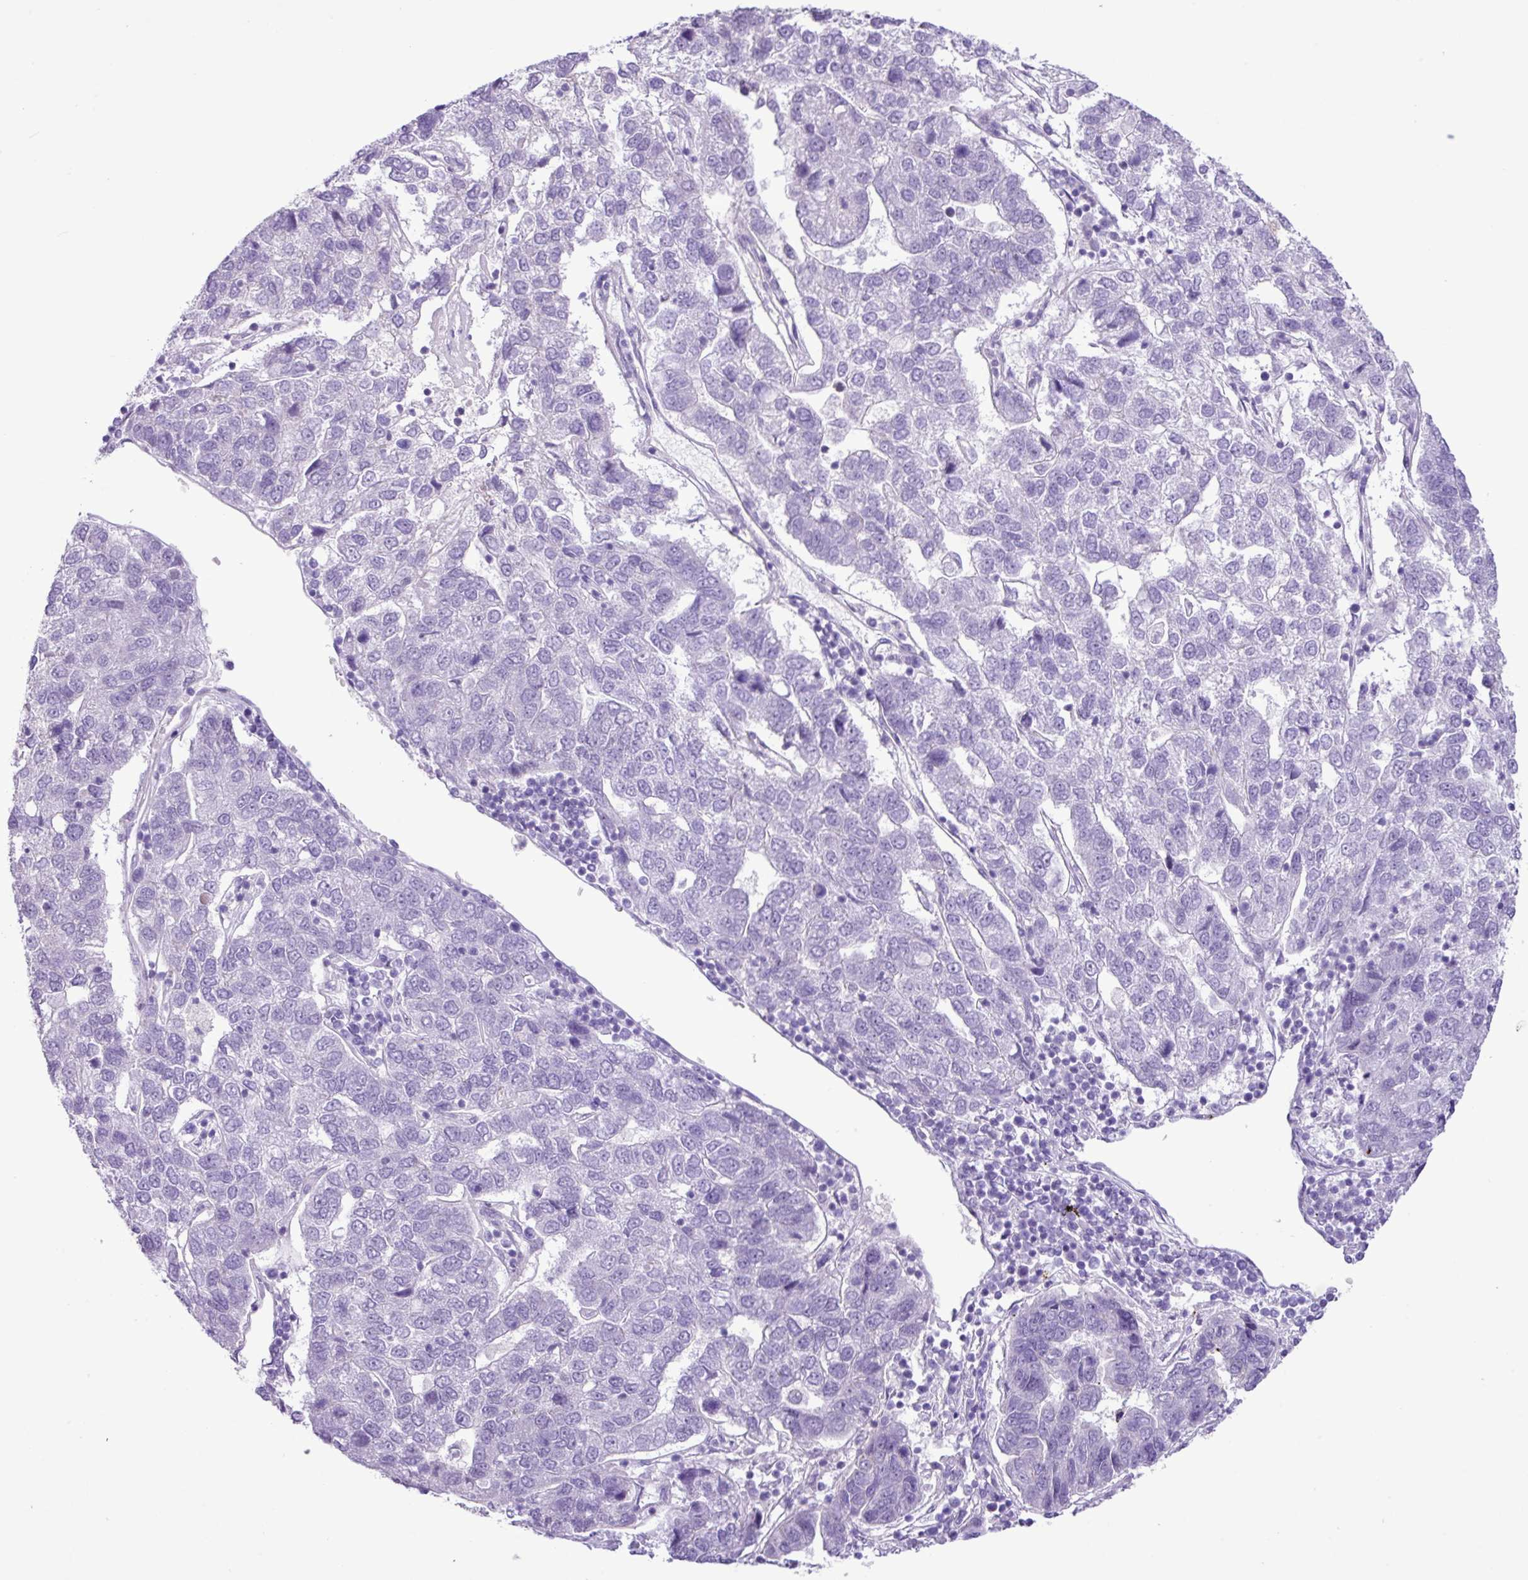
{"staining": {"intensity": "negative", "quantity": "none", "location": "none"}, "tissue": "pancreatic cancer", "cell_type": "Tumor cells", "image_type": "cancer", "snomed": [{"axis": "morphology", "description": "Adenocarcinoma, NOS"}, {"axis": "topography", "description": "Pancreas"}], "caption": "A photomicrograph of pancreatic cancer (adenocarcinoma) stained for a protein demonstrates no brown staining in tumor cells.", "gene": "YLPM1", "patient": {"sex": "female", "age": 61}}